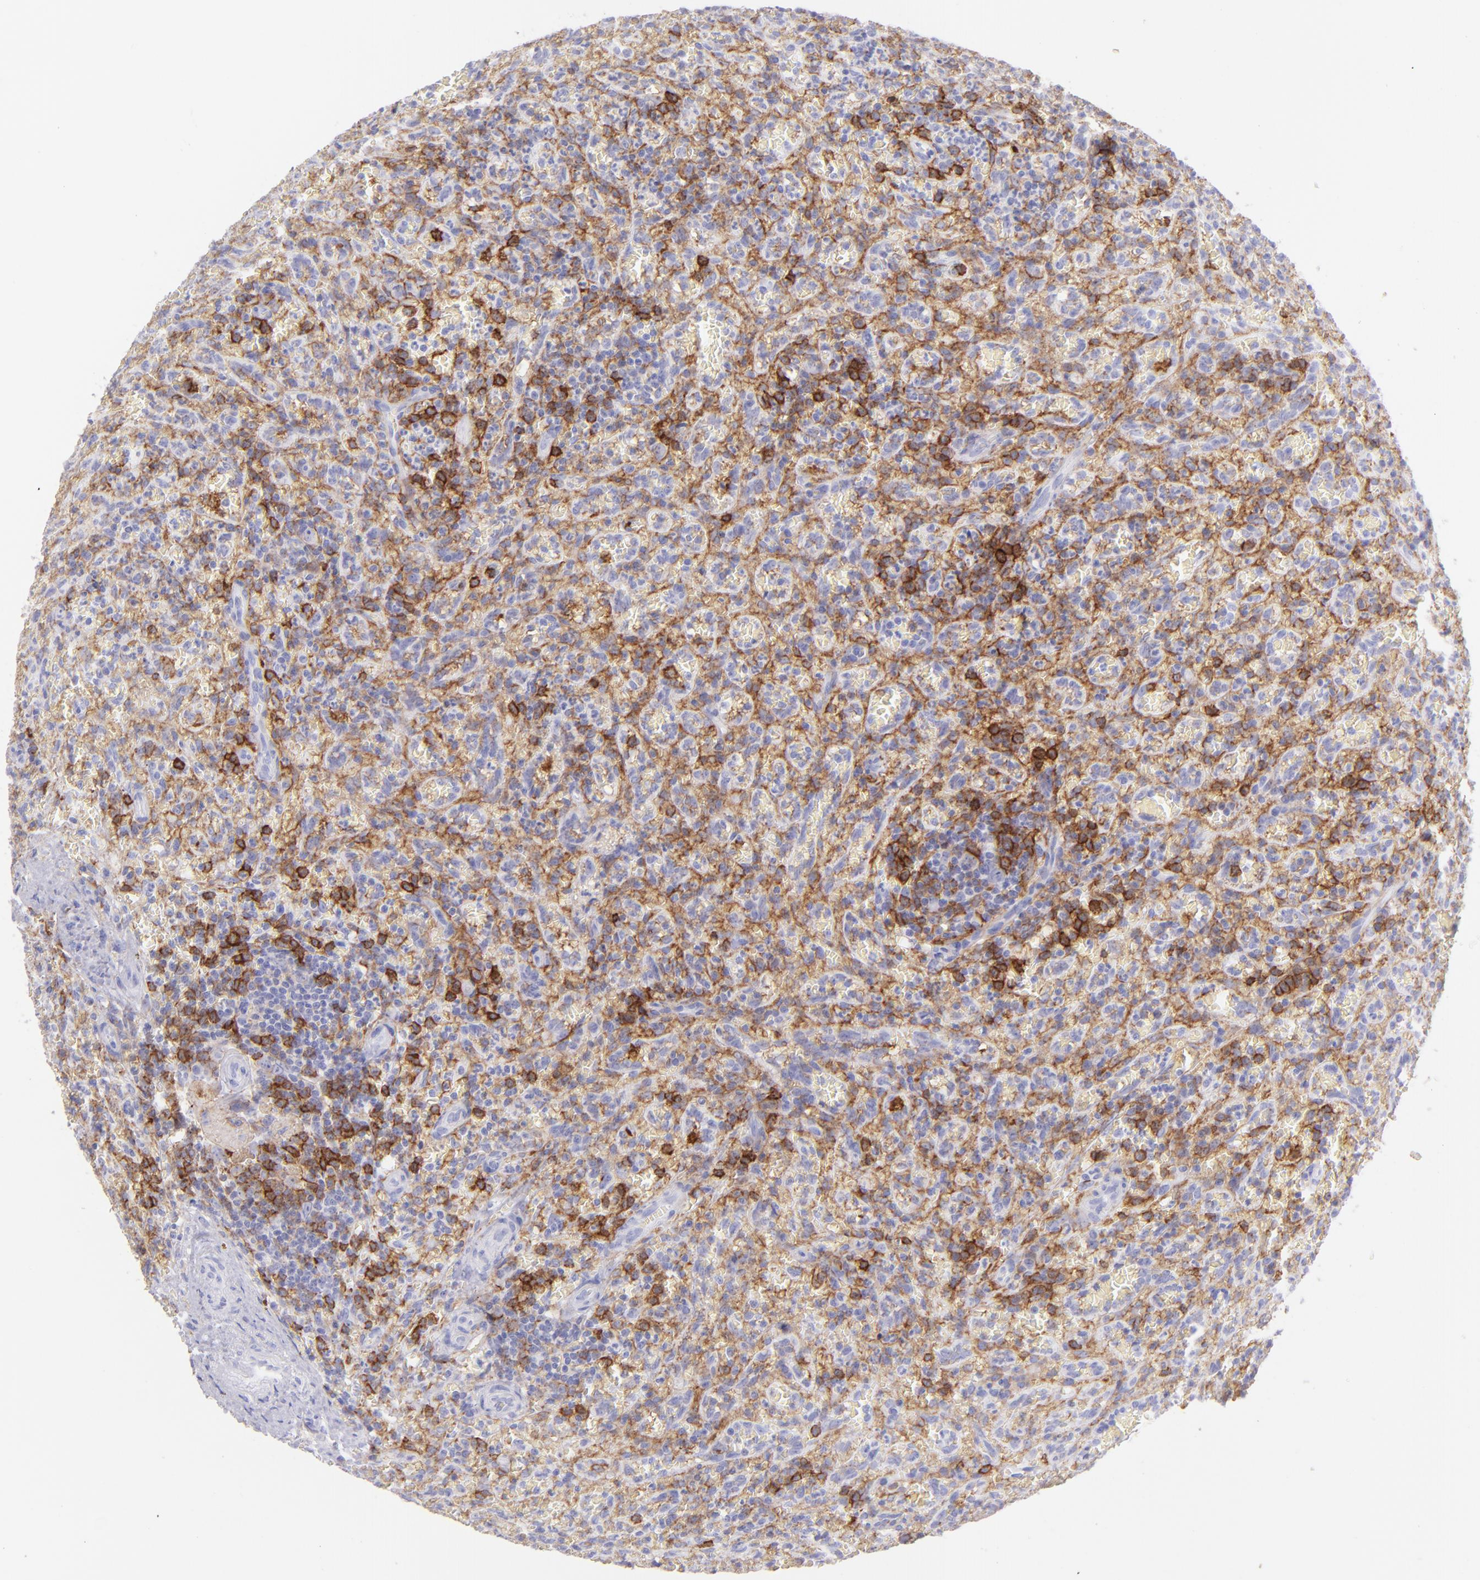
{"staining": {"intensity": "strong", "quantity": ">75%", "location": "cytoplasmic/membranous"}, "tissue": "lymphoma", "cell_type": "Tumor cells", "image_type": "cancer", "snomed": [{"axis": "morphology", "description": "Malignant lymphoma, non-Hodgkin's type, Low grade"}, {"axis": "topography", "description": "Spleen"}], "caption": "IHC photomicrograph of lymphoma stained for a protein (brown), which shows high levels of strong cytoplasmic/membranous expression in approximately >75% of tumor cells.", "gene": "CD72", "patient": {"sex": "female", "age": 64}}